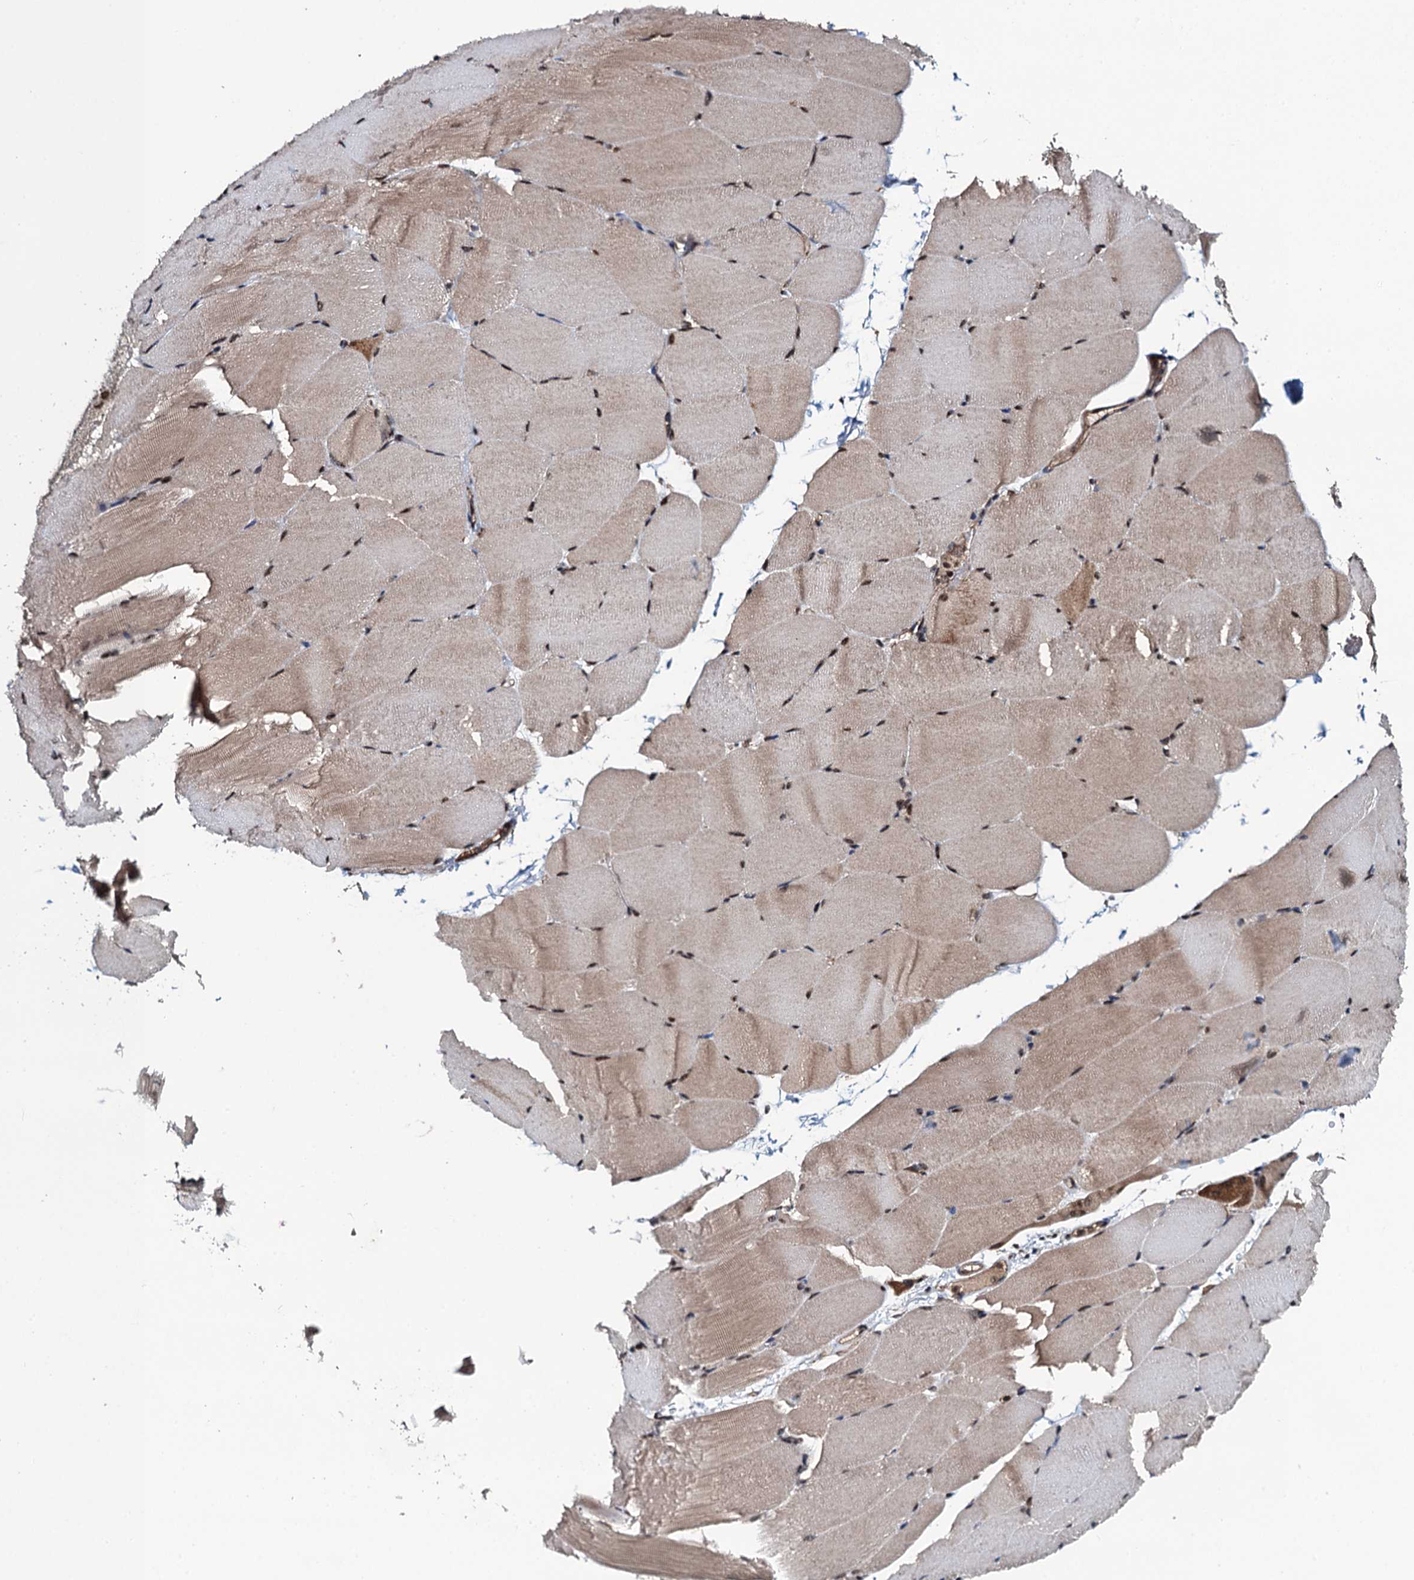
{"staining": {"intensity": "moderate", "quantity": ">75%", "location": "cytoplasmic/membranous,nuclear"}, "tissue": "skeletal muscle", "cell_type": "Myocytes", "image_type": "normal", "snomed": [{"axis": "morphology", "description": "Normal tissue, NOS"}, {"axis": "topography", "description": "Skeletal muscle"}, {"axis": "topography", "description": "Parathyroid gland"}], "caption": "A medium amount of moderate cytoplasmic/membranous,nuclear expression is identified in about >75% of myocytes in unremarkable skeletal muscle. (Brightfield microscopy of DAB IHC at high magnification).", "gene": "EVX2", "patient": {"sex": "female", "age": 37}}